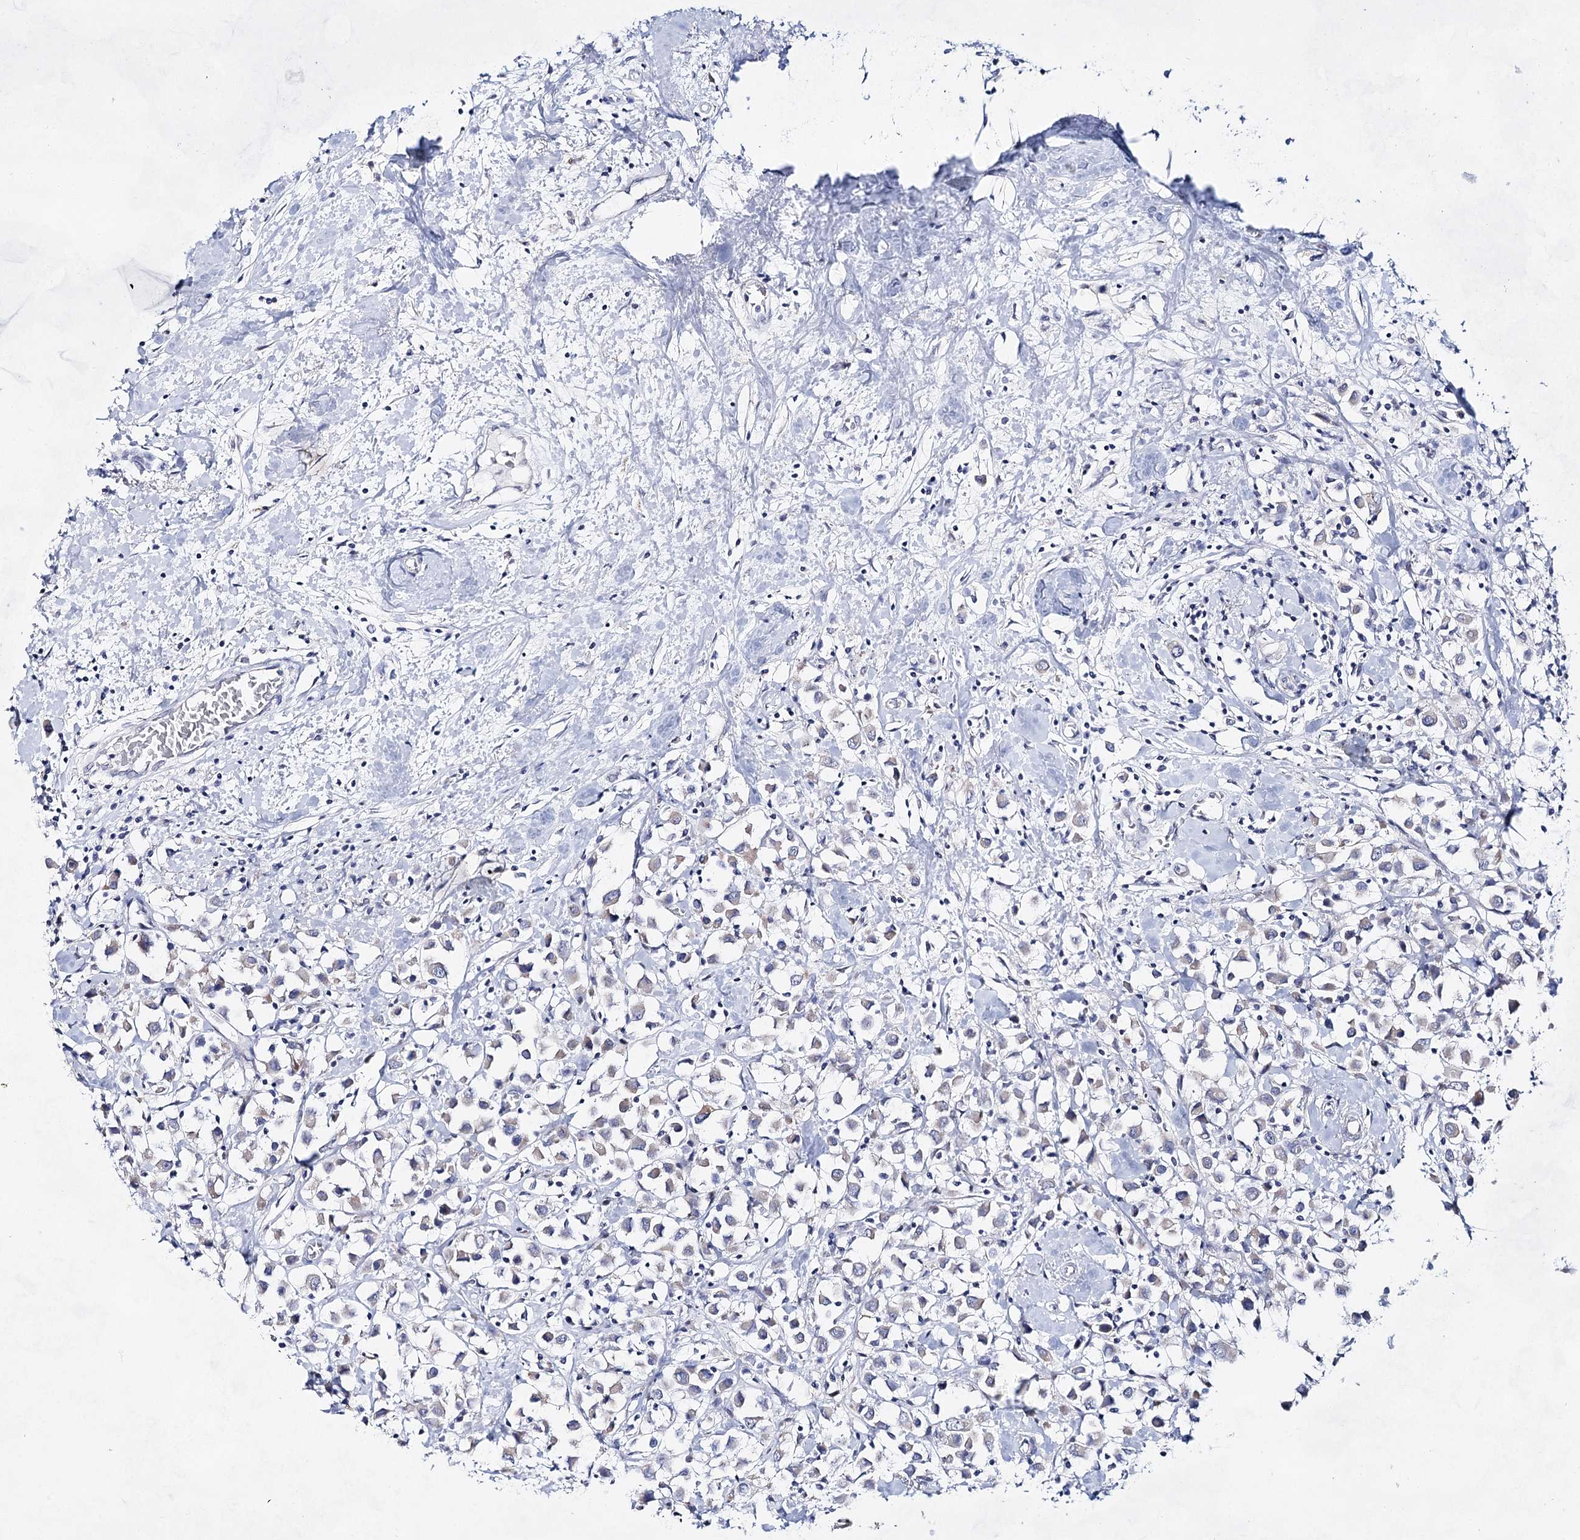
{"staining": {"intensity": "negative", "quantity": "none", "location": "none"}, "tissue": "breast cancer", "cell_type": "Tumor cells", "image_type": "cancer", "snomed": [{"axis": "morphology", "description": "Duct carcinoma"}, {"axis": "topography", "description": "Breast"}], "caption": "Breast invasive ductal carcinoma stained for a protein using IHC displays no positivity tumor cells.", "gene": "BPHL", "patient": {"sex": "female", "age": 61}}